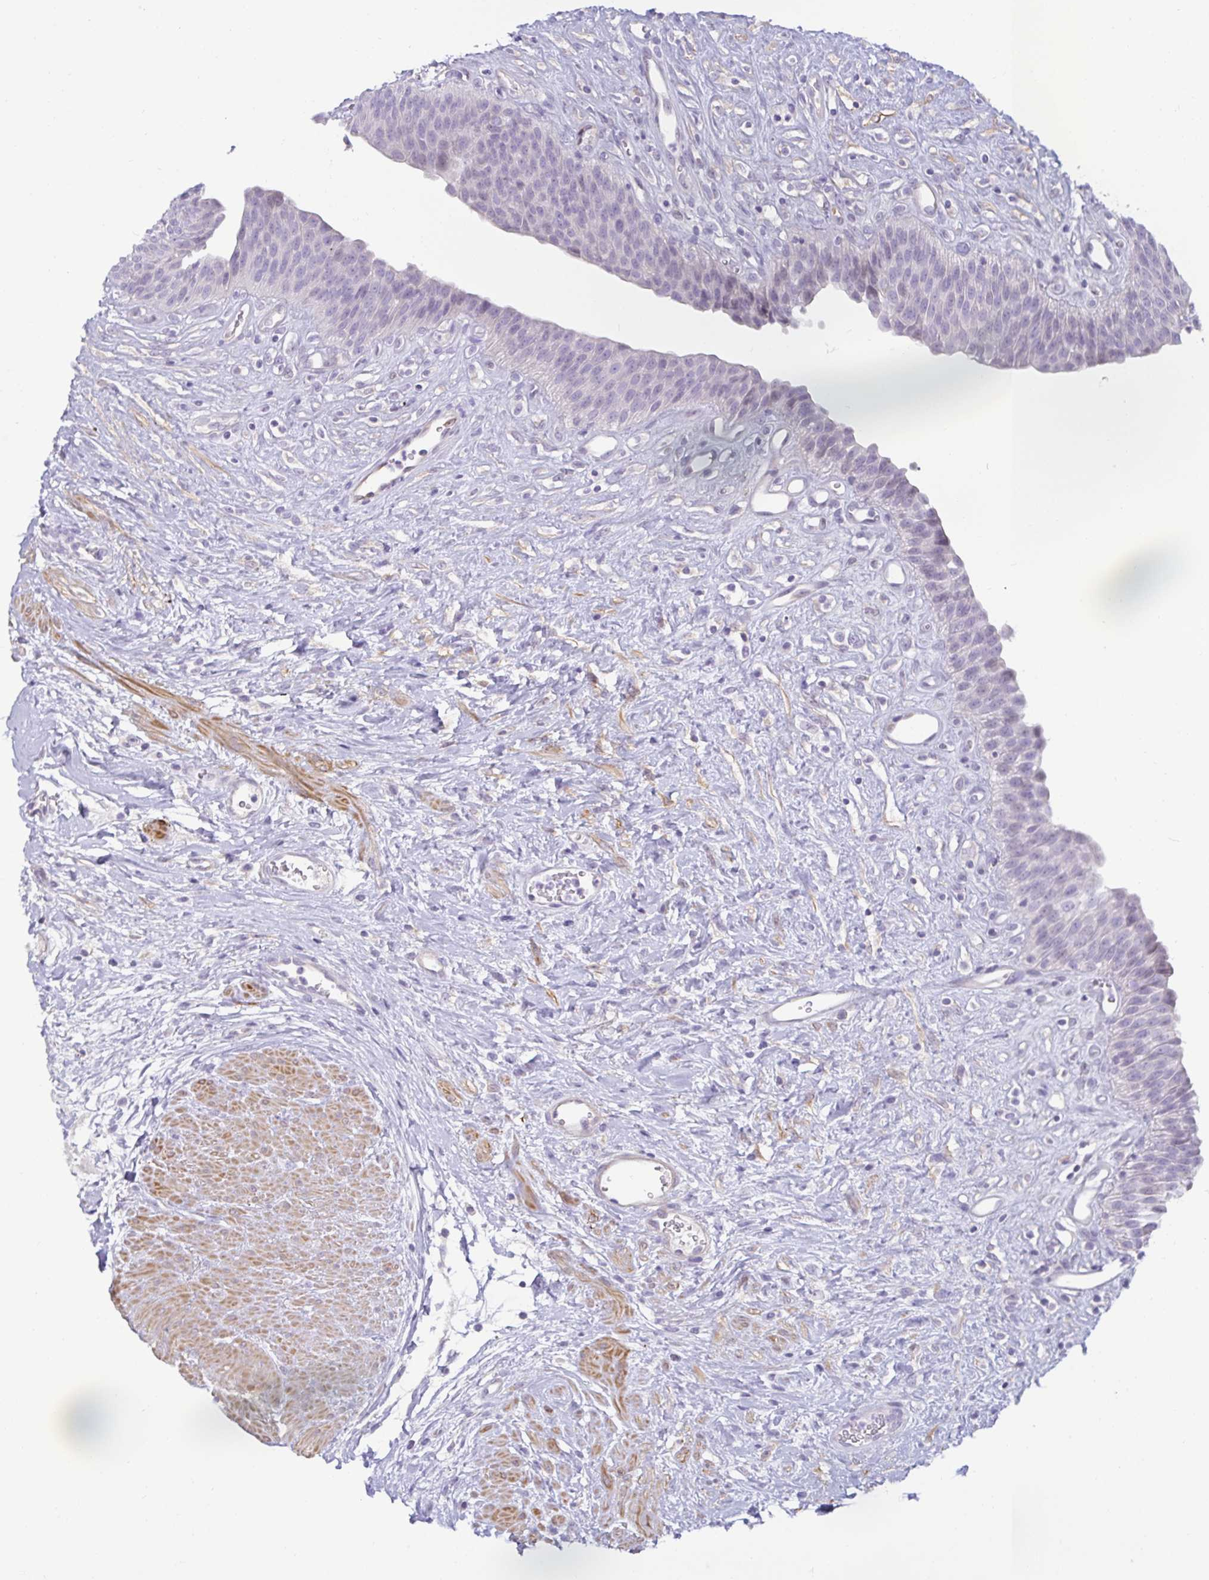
{"staining": {"intensity": "negative", "quantity": "none", "location": "none"}, "tissue": "urinary bladder", "cell_type": "Urothelial cells", "image_type": "normal", "snomed": [{"axis": "morphology", "description": "Normal tissue, NOS"}, {"axis": "topography", "description": "Urinary bladder"}], "caption": "Immunohistochemistry (IHC) photomicrograph of normal urinary bladder: human urinary bladder stained with DAB (3,3'-diaminobenzidine) demonstrates no significant protein expression in urothelial cells.", "gene": "SPAG4", "patient": {"sex": "female", "age": 56}}